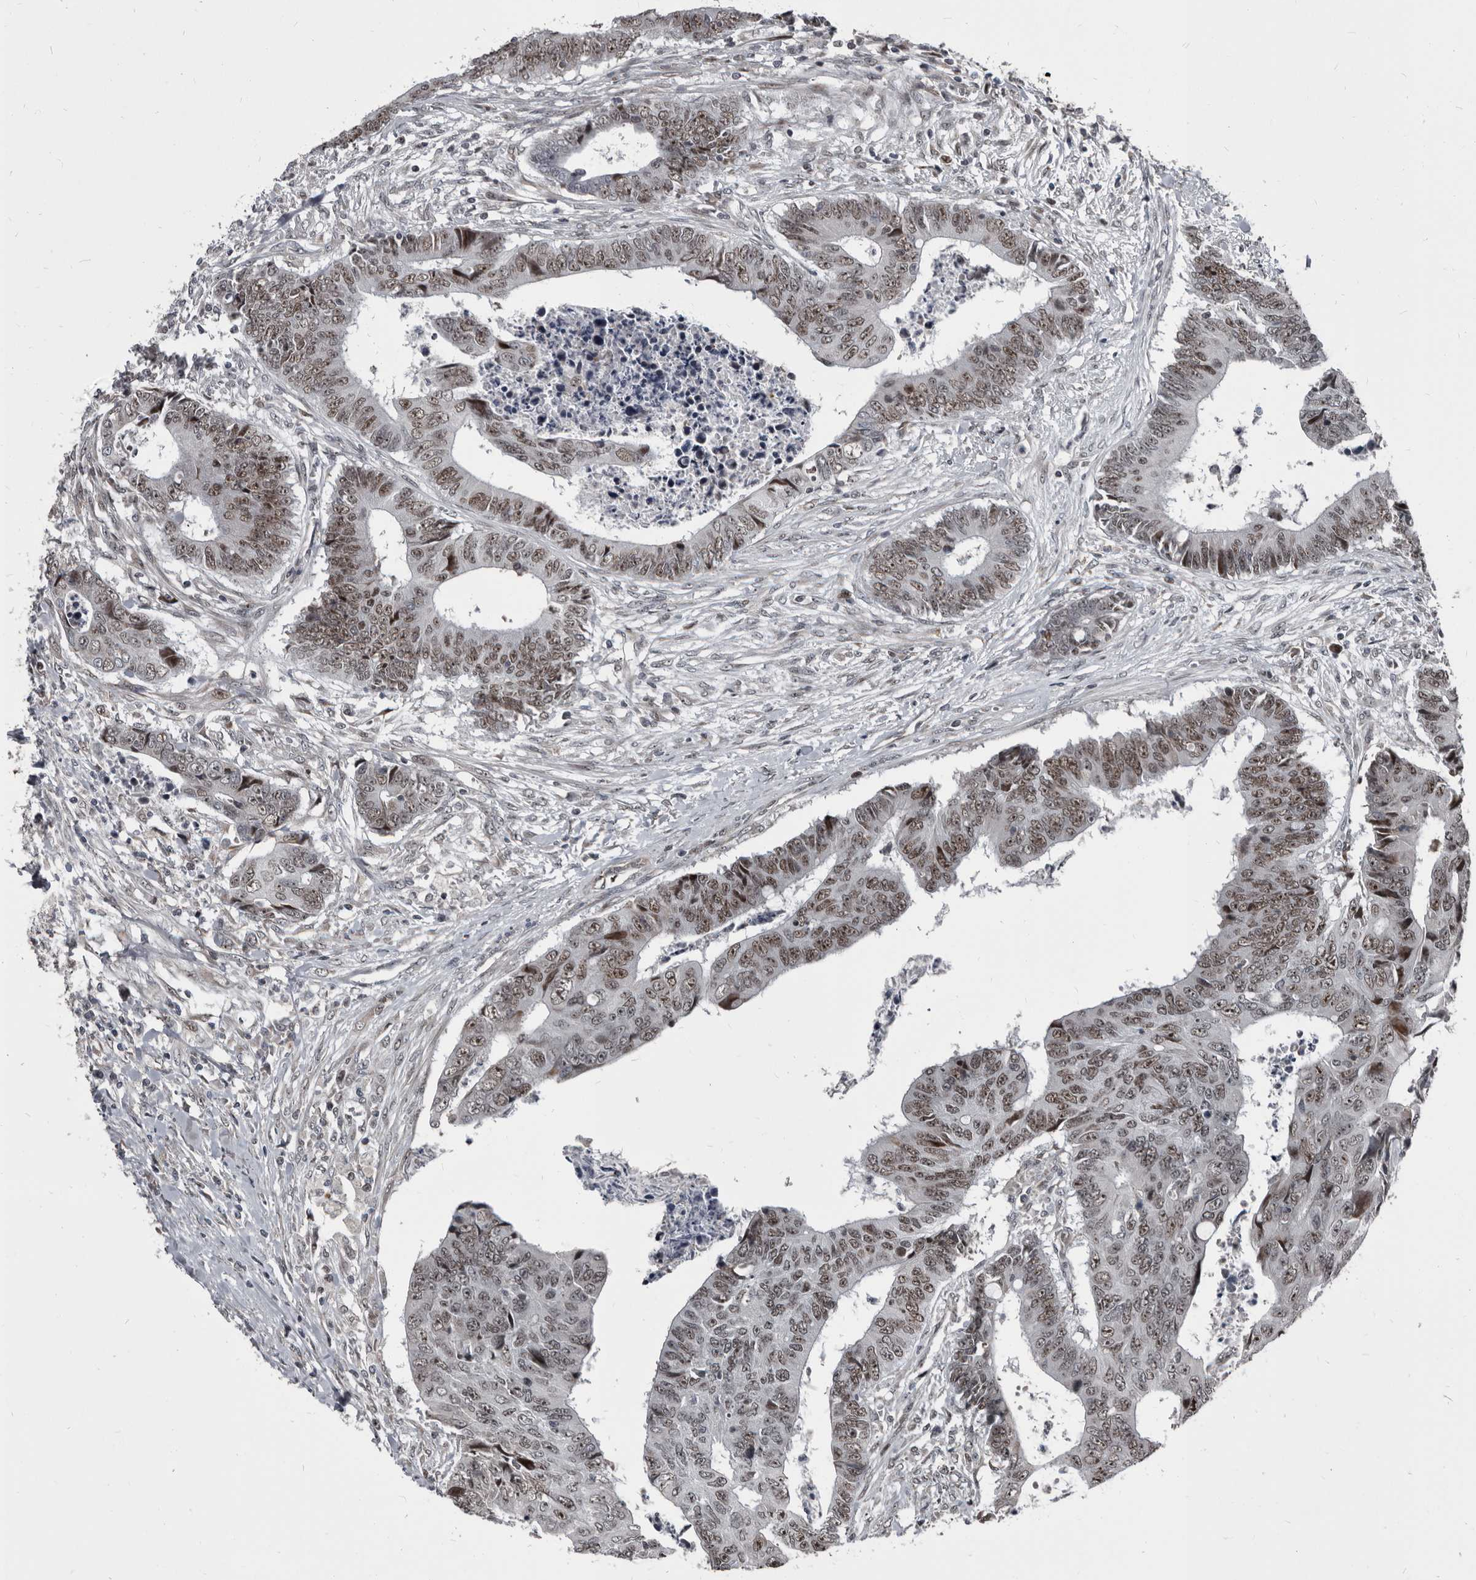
{"staining": {"intensity": "moderate", "quantity": ">75%", "location": "nuclear"}, "tissue": "colorectal cancer", "cell_type": "Tumor cells", "image_type": "cancer", "snomed": [{"axis": "morphology", "description": "Adenocarcinoma, NOS"}, {"axis": "topography", "description": "Rectum"}], "caption": "A photomicrograph showing moderate nuclear positivity in approximately >75% of tumor cells in colorectal cancer, as visualized by brown immunohistochemical staining.", "gene": "CHD1L", "patient": {"sex": "male", "age": 84}}